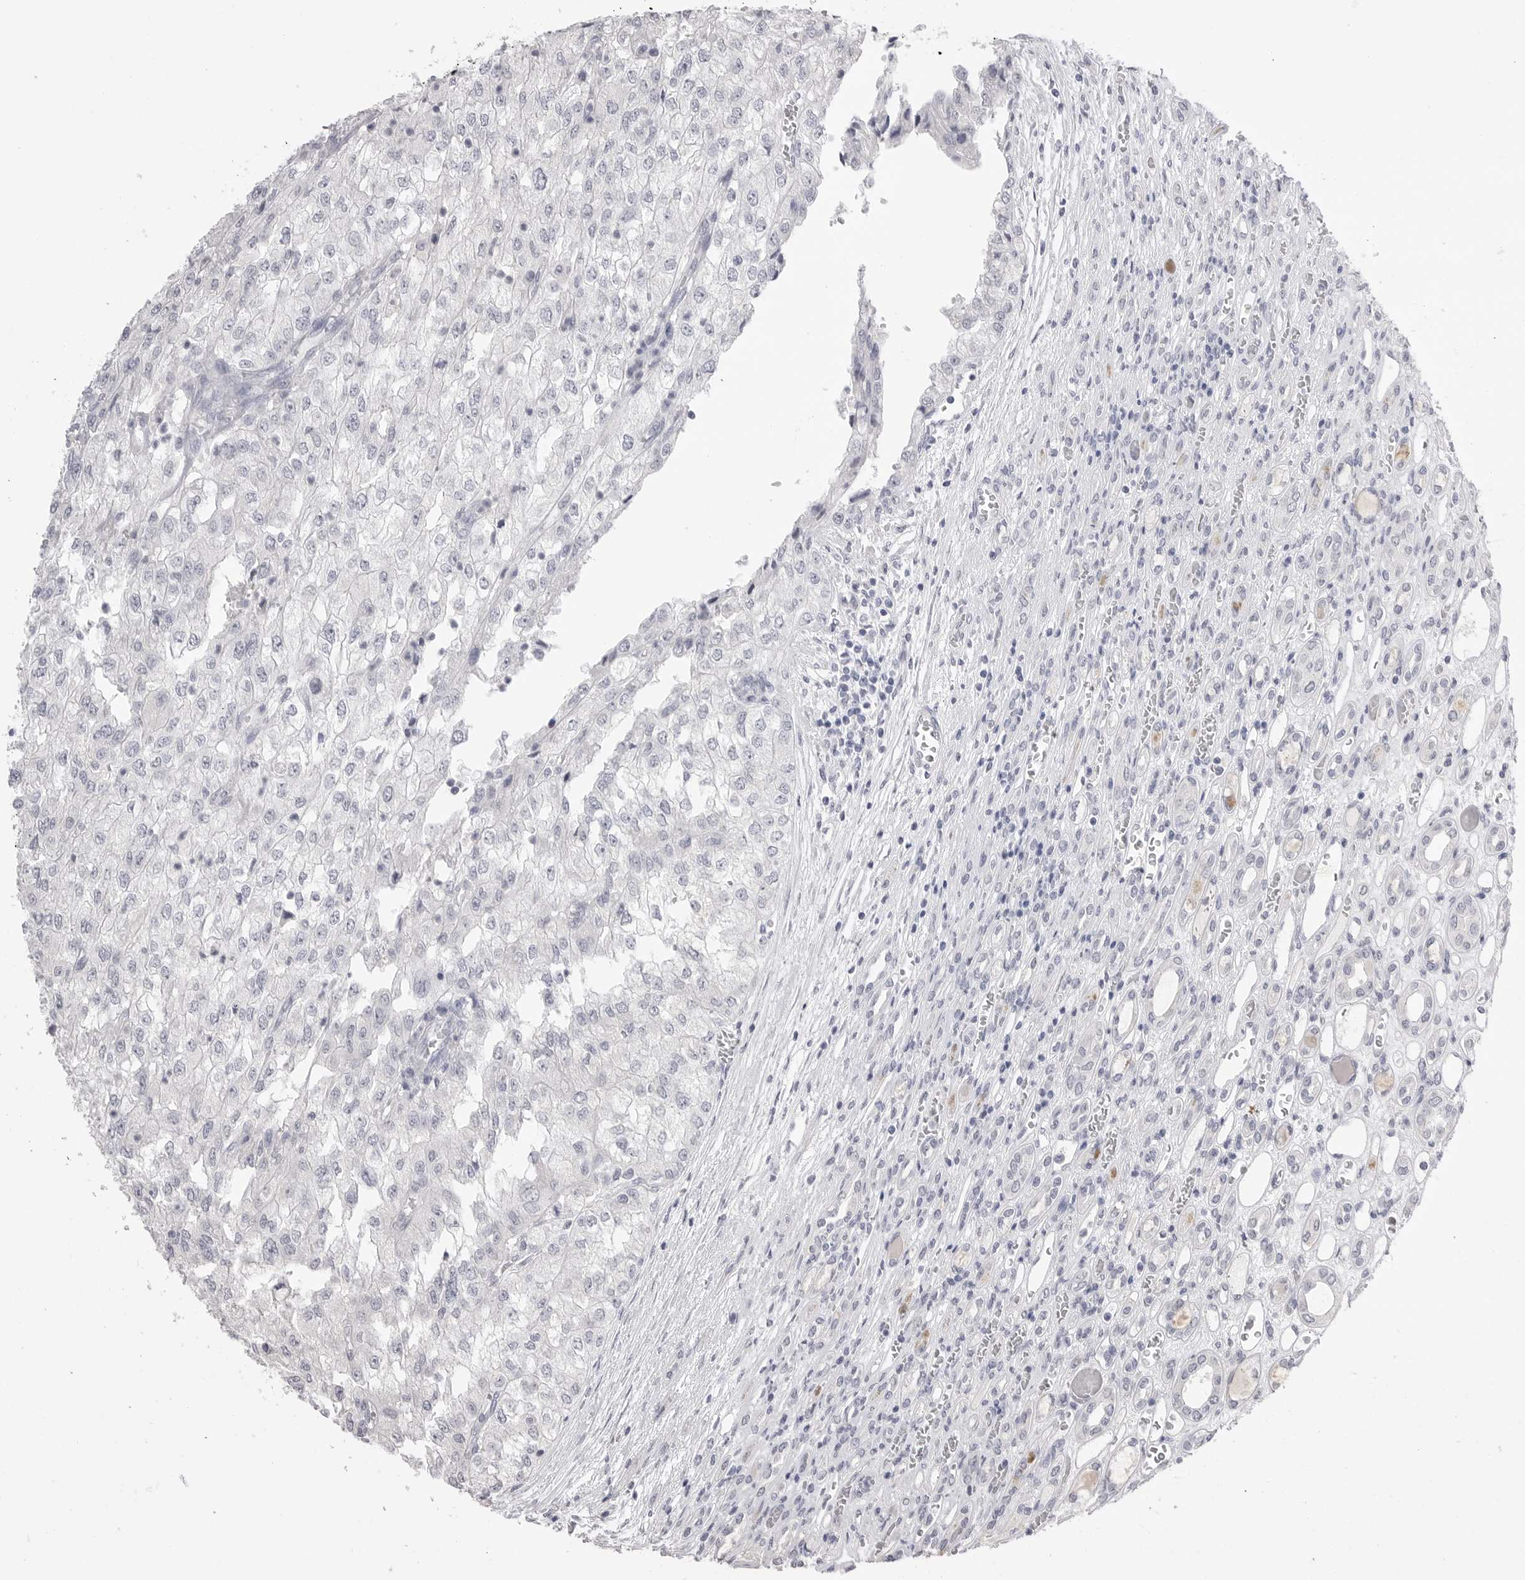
{"staining": {"intensity": "negative", "quantity": "none", "location": "none"}, "tissue": "renal cancer", "cell_type": "Tumor cells", "image_type": "cancer", "snomed": [{"axis": "morphology", "description": "Adenocarcinoma, NOS"}, {"axis": "topography", "description": "Kidney"}], "caption": "Tumor cells are negative for brown protein staining in renal cancer (adenocarcinoma).", "gene": "CPB1", "patient": {"sex": "female", "age": 54}}